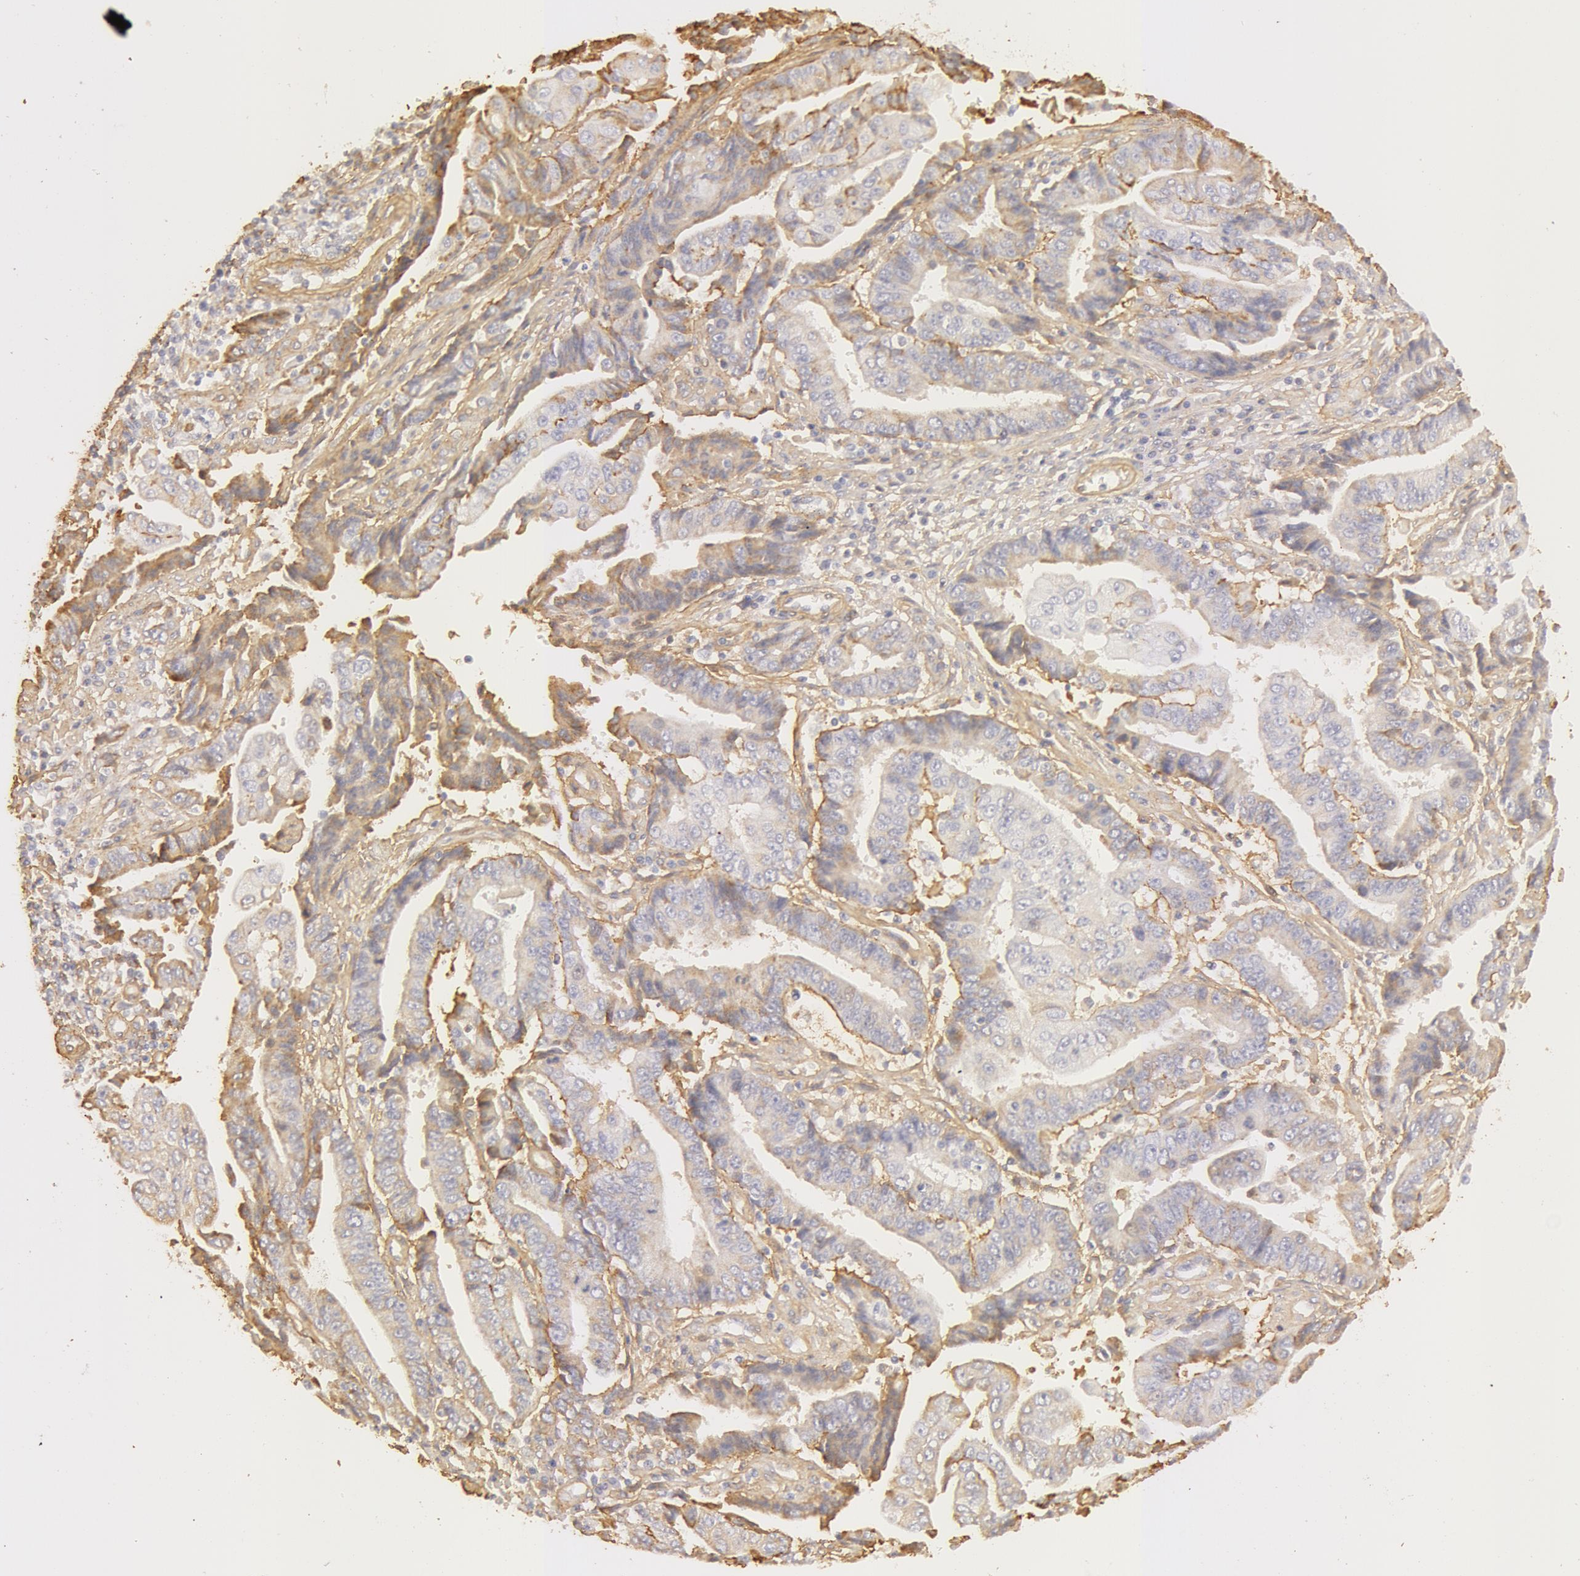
{"staining": {"intensity": "weak", "quantity": "25%-75%", "location": "cytoplasmic/membranous"}, "tissue": "endometrial cancer", "cell_type": "Tumor cells", "image_type": "cancer", "snomed": [{"axis": "morphology", "description": "Adenocarcinoma, NOS"}, {"axis": "topography", "description": "Endometrium"}], "caption": "Adenocarcinoma (endometrial) stained for a protein (brown) displays weak cytoplasmic/membranous positive positivity in approximately 25%-75% of tumor cells.", "gene": "COL4A1", "patient": {"sex": "female", "age": 75}}